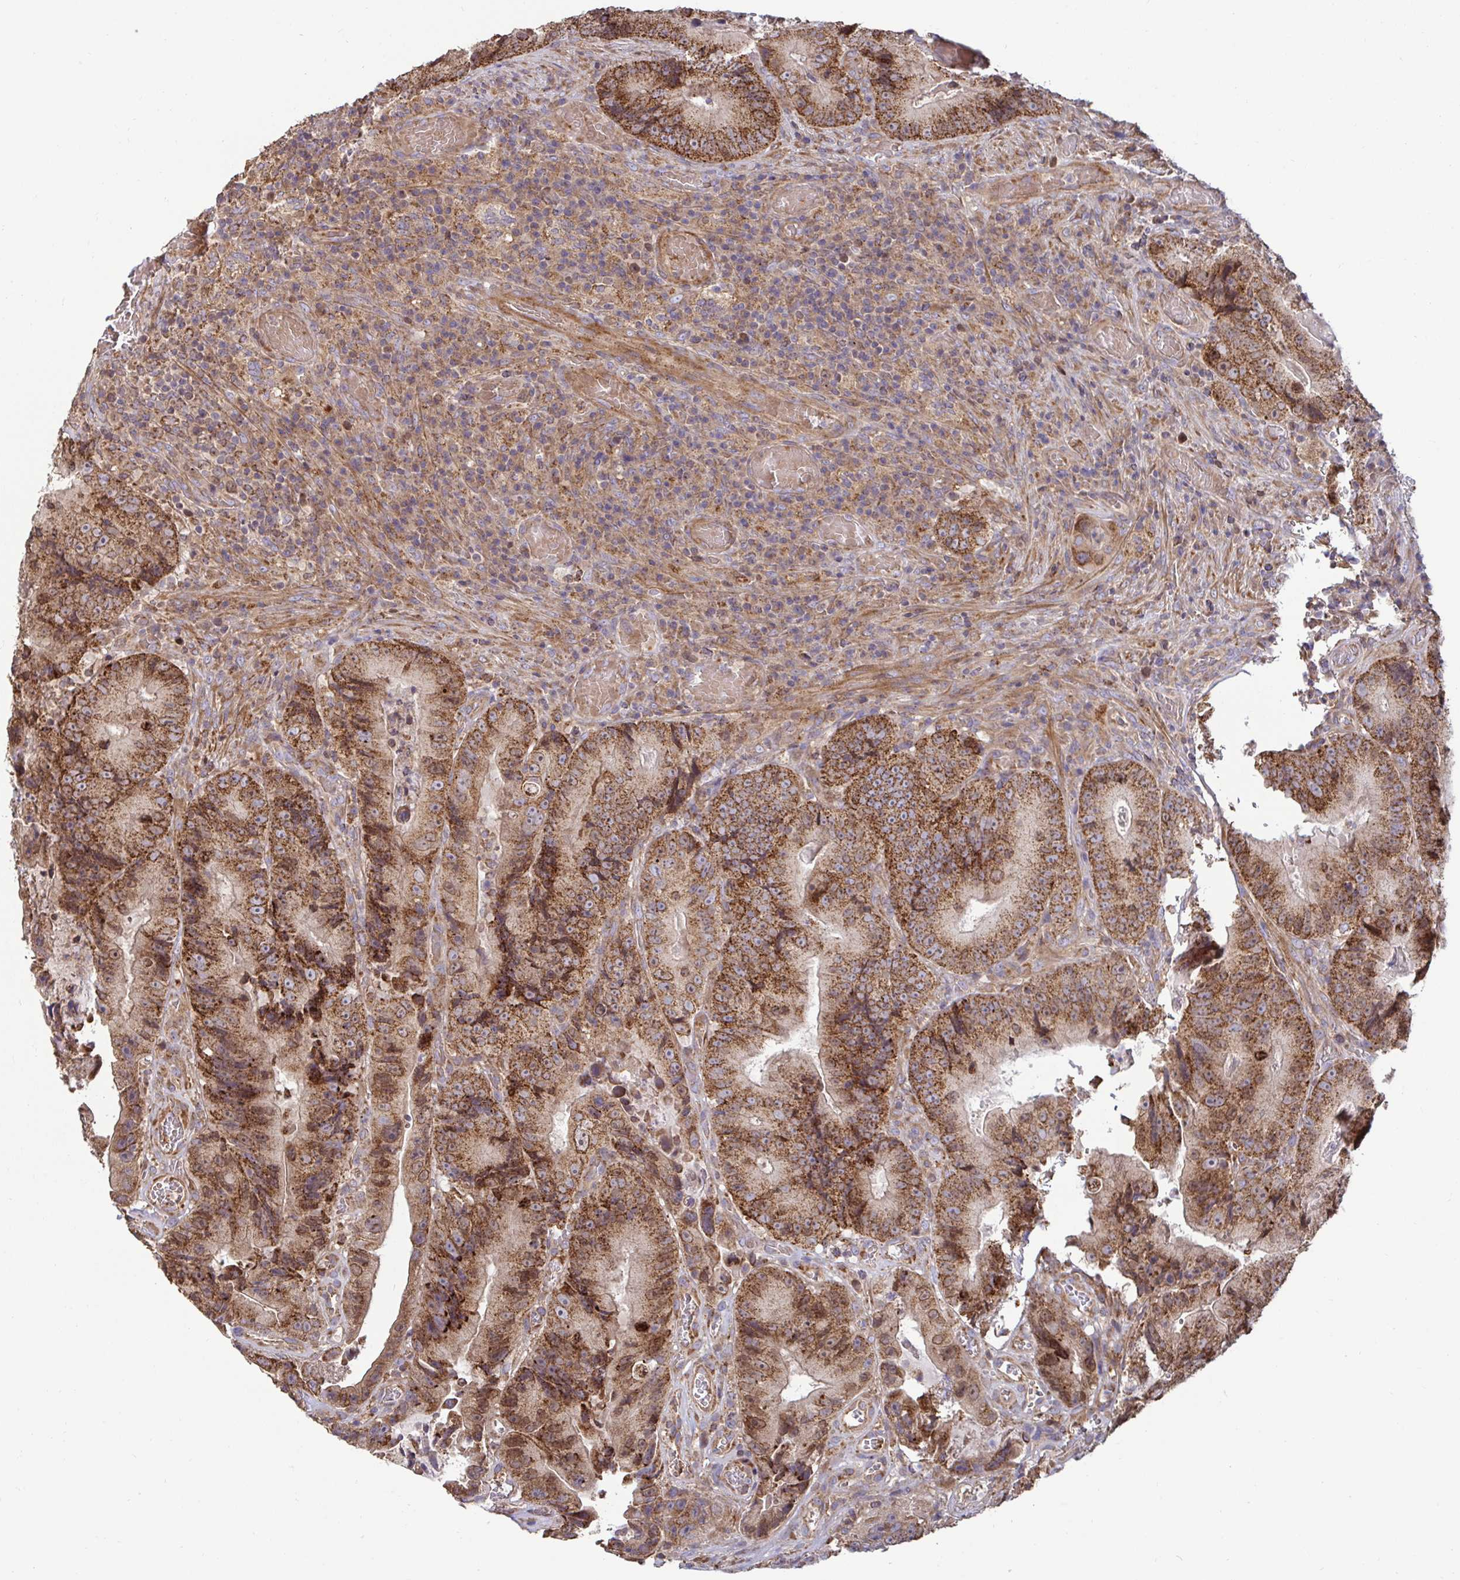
{"staining": {"intensity": "strong", "quantity": ">75%", "location": "cytoplasmic/membranous"}, "tissue": "colorectal cancer", "cell_type": "Tumor cells", "image_type": "cancer", "snomed": [{"axis": "morphology", "description": "Adenocarcinoma, NOS"}, {"axis": "topography", "description": "Colon"}], "caption": "Tumor cells demonstrate strong cytoplasmic/membranous expression in about >75% of cells in adenocarcinoma (colorectal).", "gene": "SPRY1", "patient": {"sex": "female", "age": 86}}